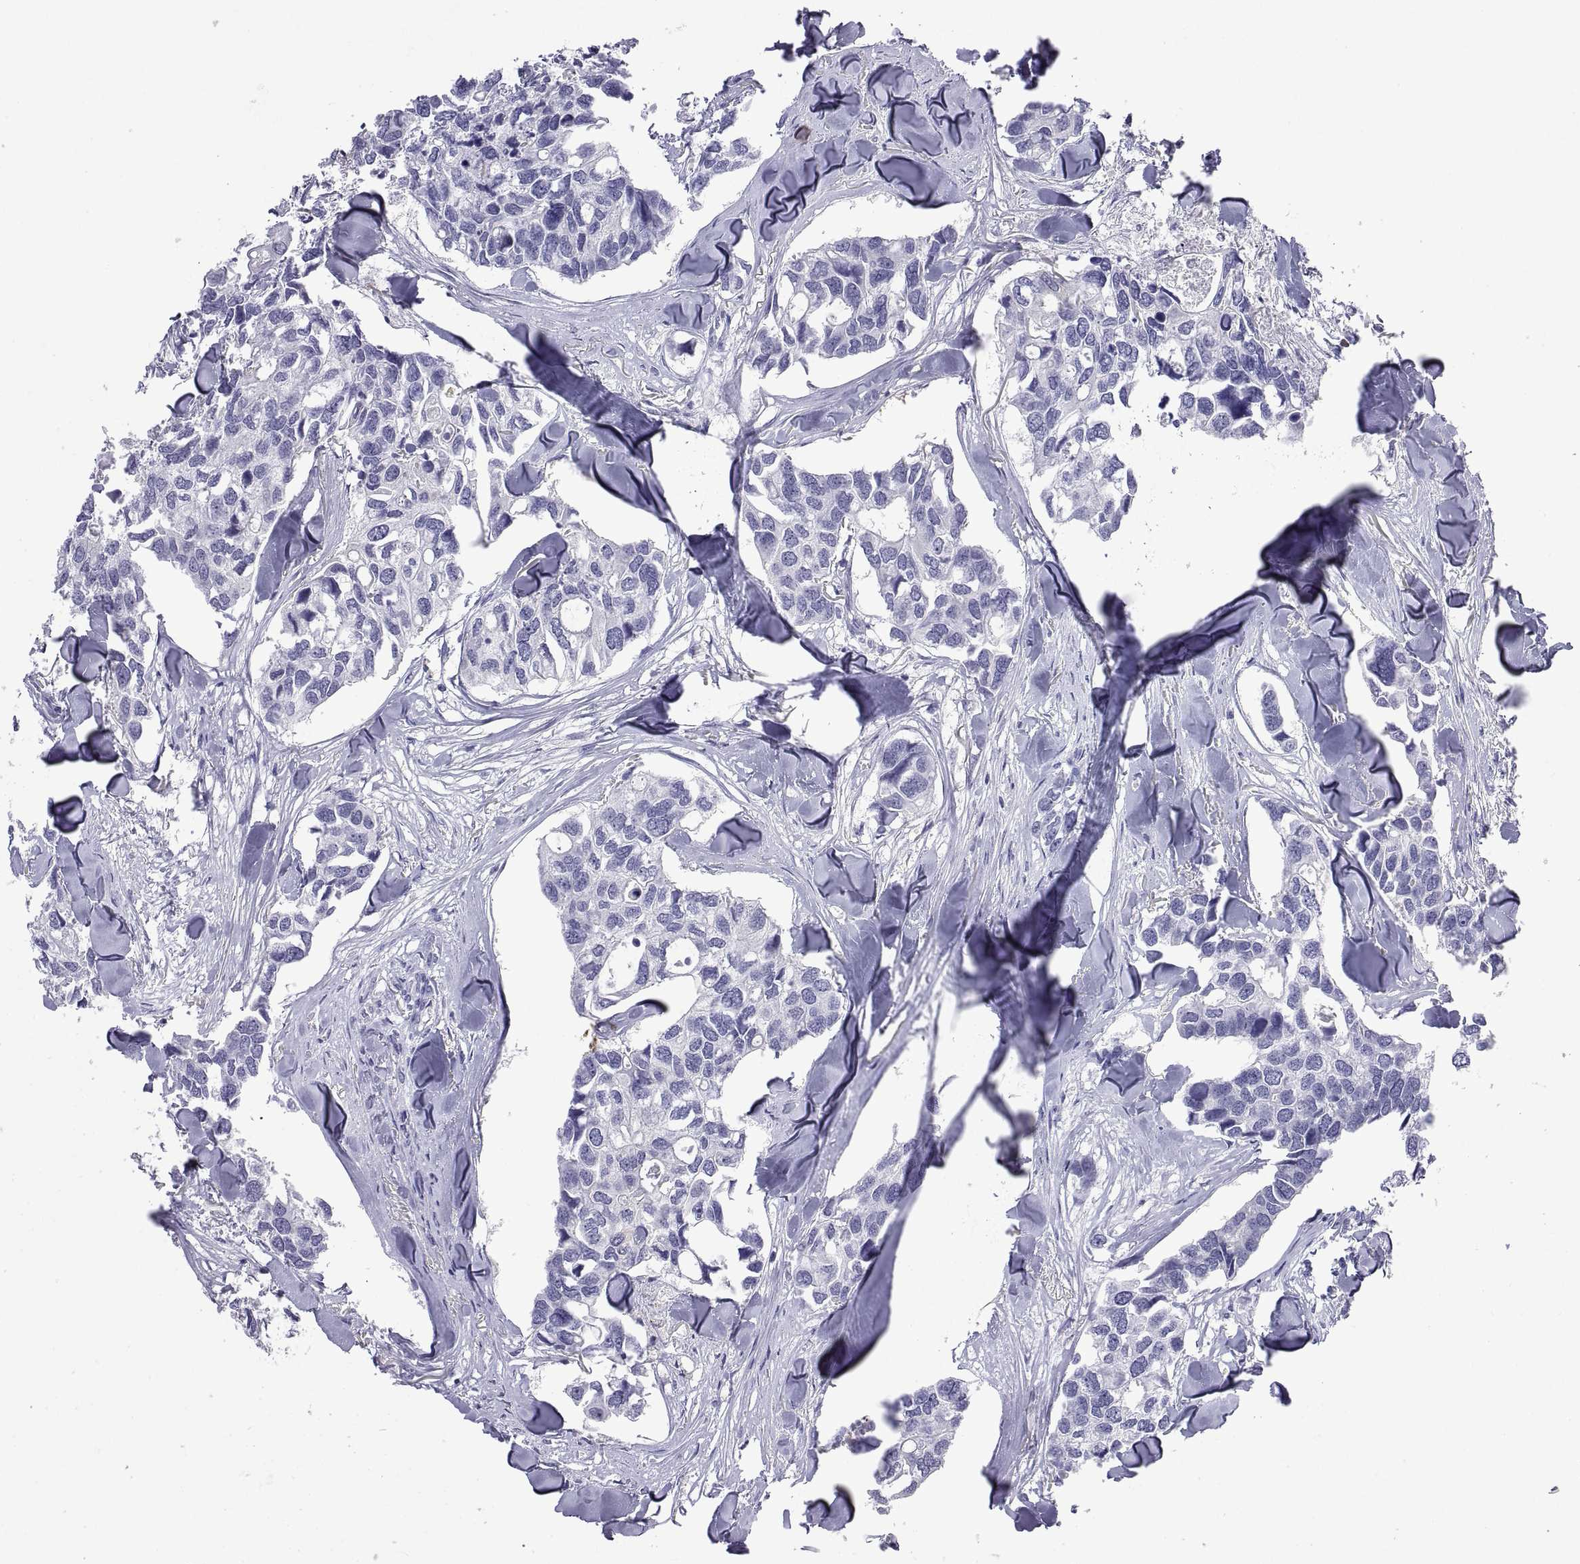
{"staining": {"intensity": "negative", "quantity": "none", "location": "none"}, "tissue": "breast cancer", "cell_type": "Tumor cells", "image_type": "cancer", "snomed": [{"axis": "morphology", "description": "Duct carcinoma"}, {"axis": "topography", "description": "Breast"}], "caption": "An image of invasive ductal carcinoma (breast) stained for a protein shows no brown staining in tumor cells.", "gene": "VSX2", "patient": {"sex": "female", "age": 83}}